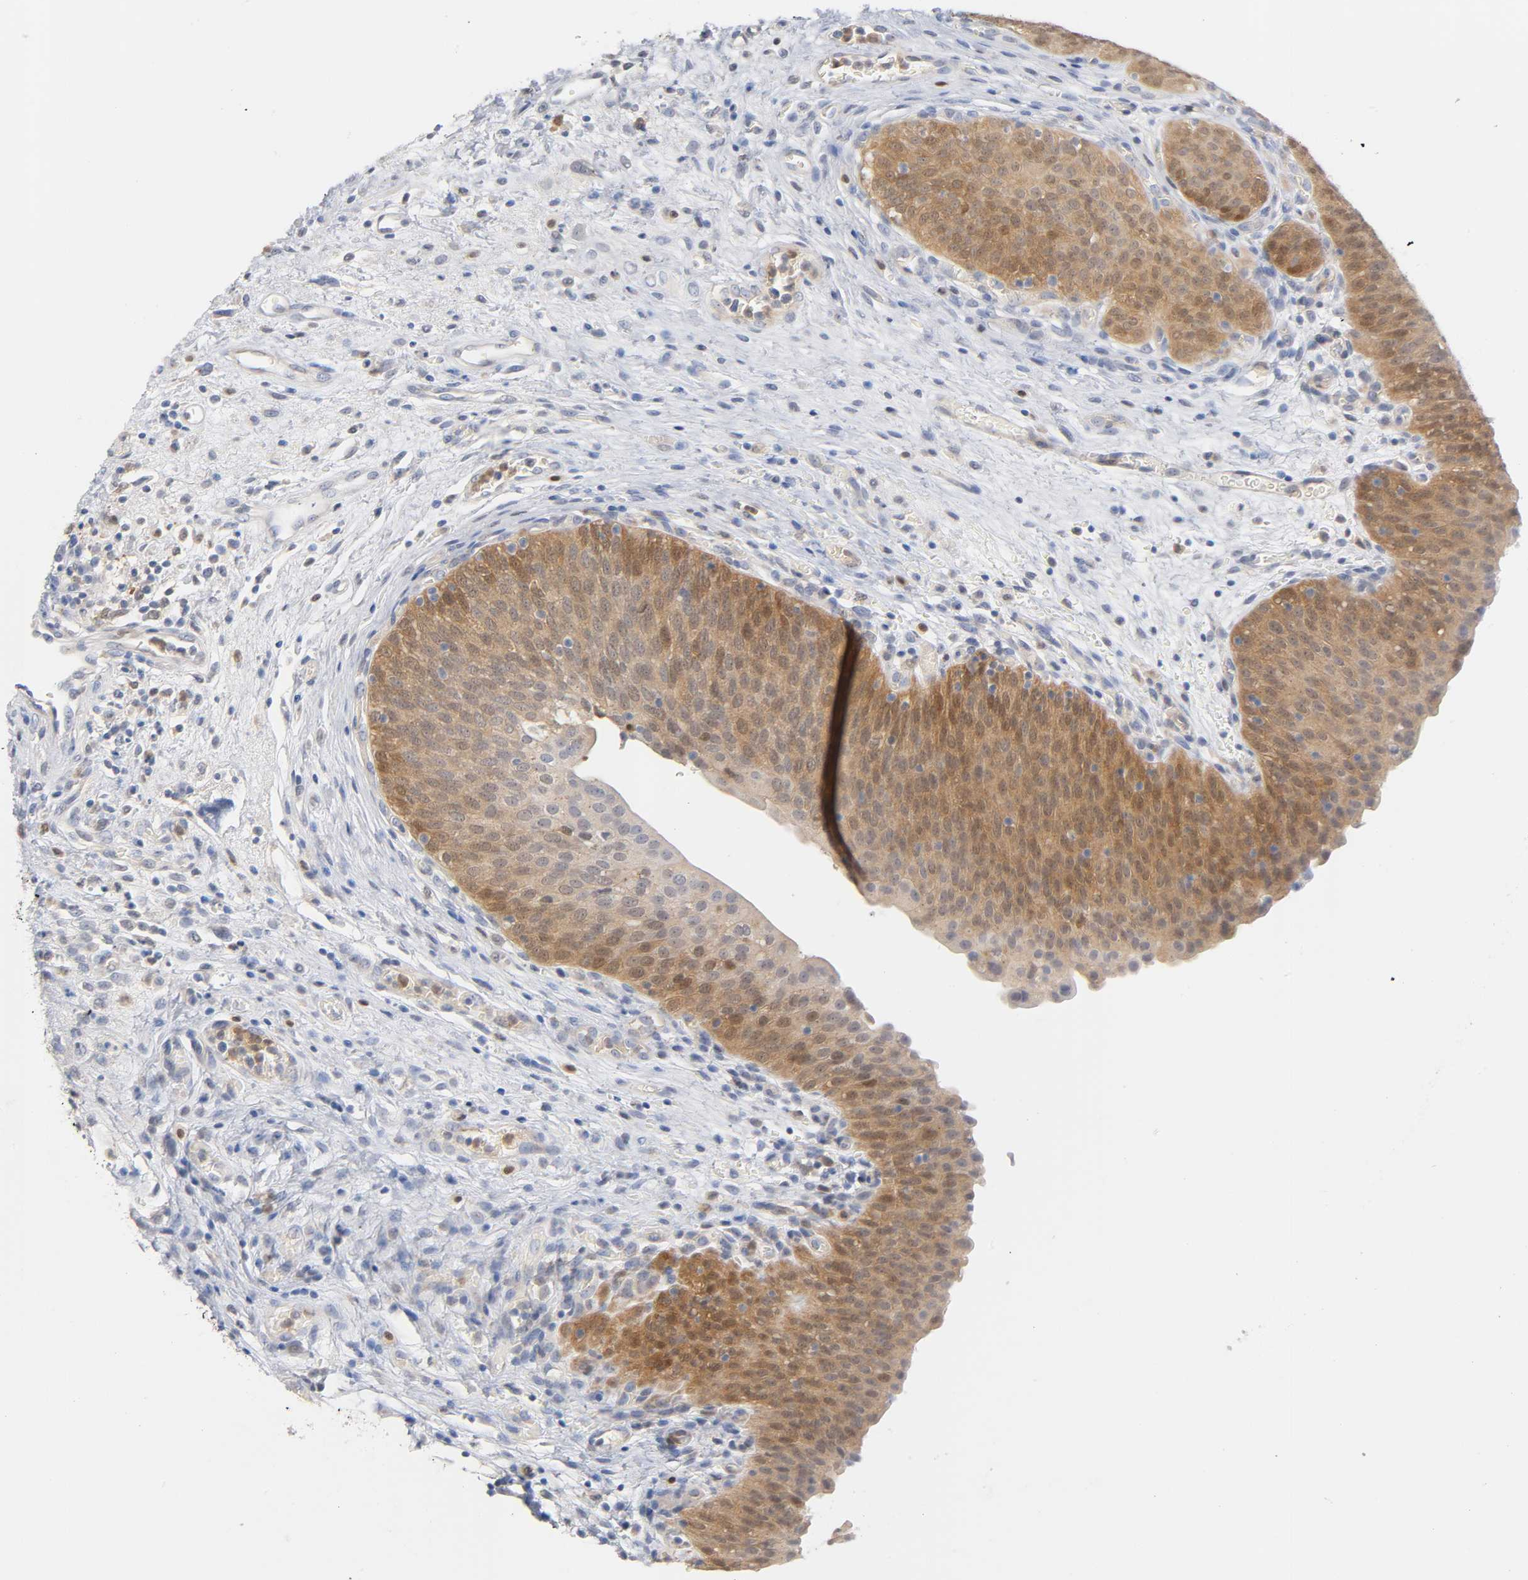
{"staining": {"intensity": "moderate", "quantity": ">75%", "location": "cytoplasmic/membranous,nuclear"}, "tissue": "urinary bladder", "cell_type": "Urothelial cells", "image_type": "normal", "snomed": [{"axis": "morphology", "description": "Normal tissue, NOS"}, {"axis": "morphology", "description": "Dysplasia, NOS"}, {"axis": "topography", "description": "Urinary bladder"}], "caption": "Immunohistochemical staining of unremarkable human urinary bladder reveals medium levels of moderate cytoplasmic/membranous,nuclear staining in approximately >75% of urothelial cells. (DAB (3,3'-diaminobenzidine) IHC, brown staining for protein, blue staining for nuclei).", "gene": "IL18", "patient": {"sex": "male", "age": 35}}